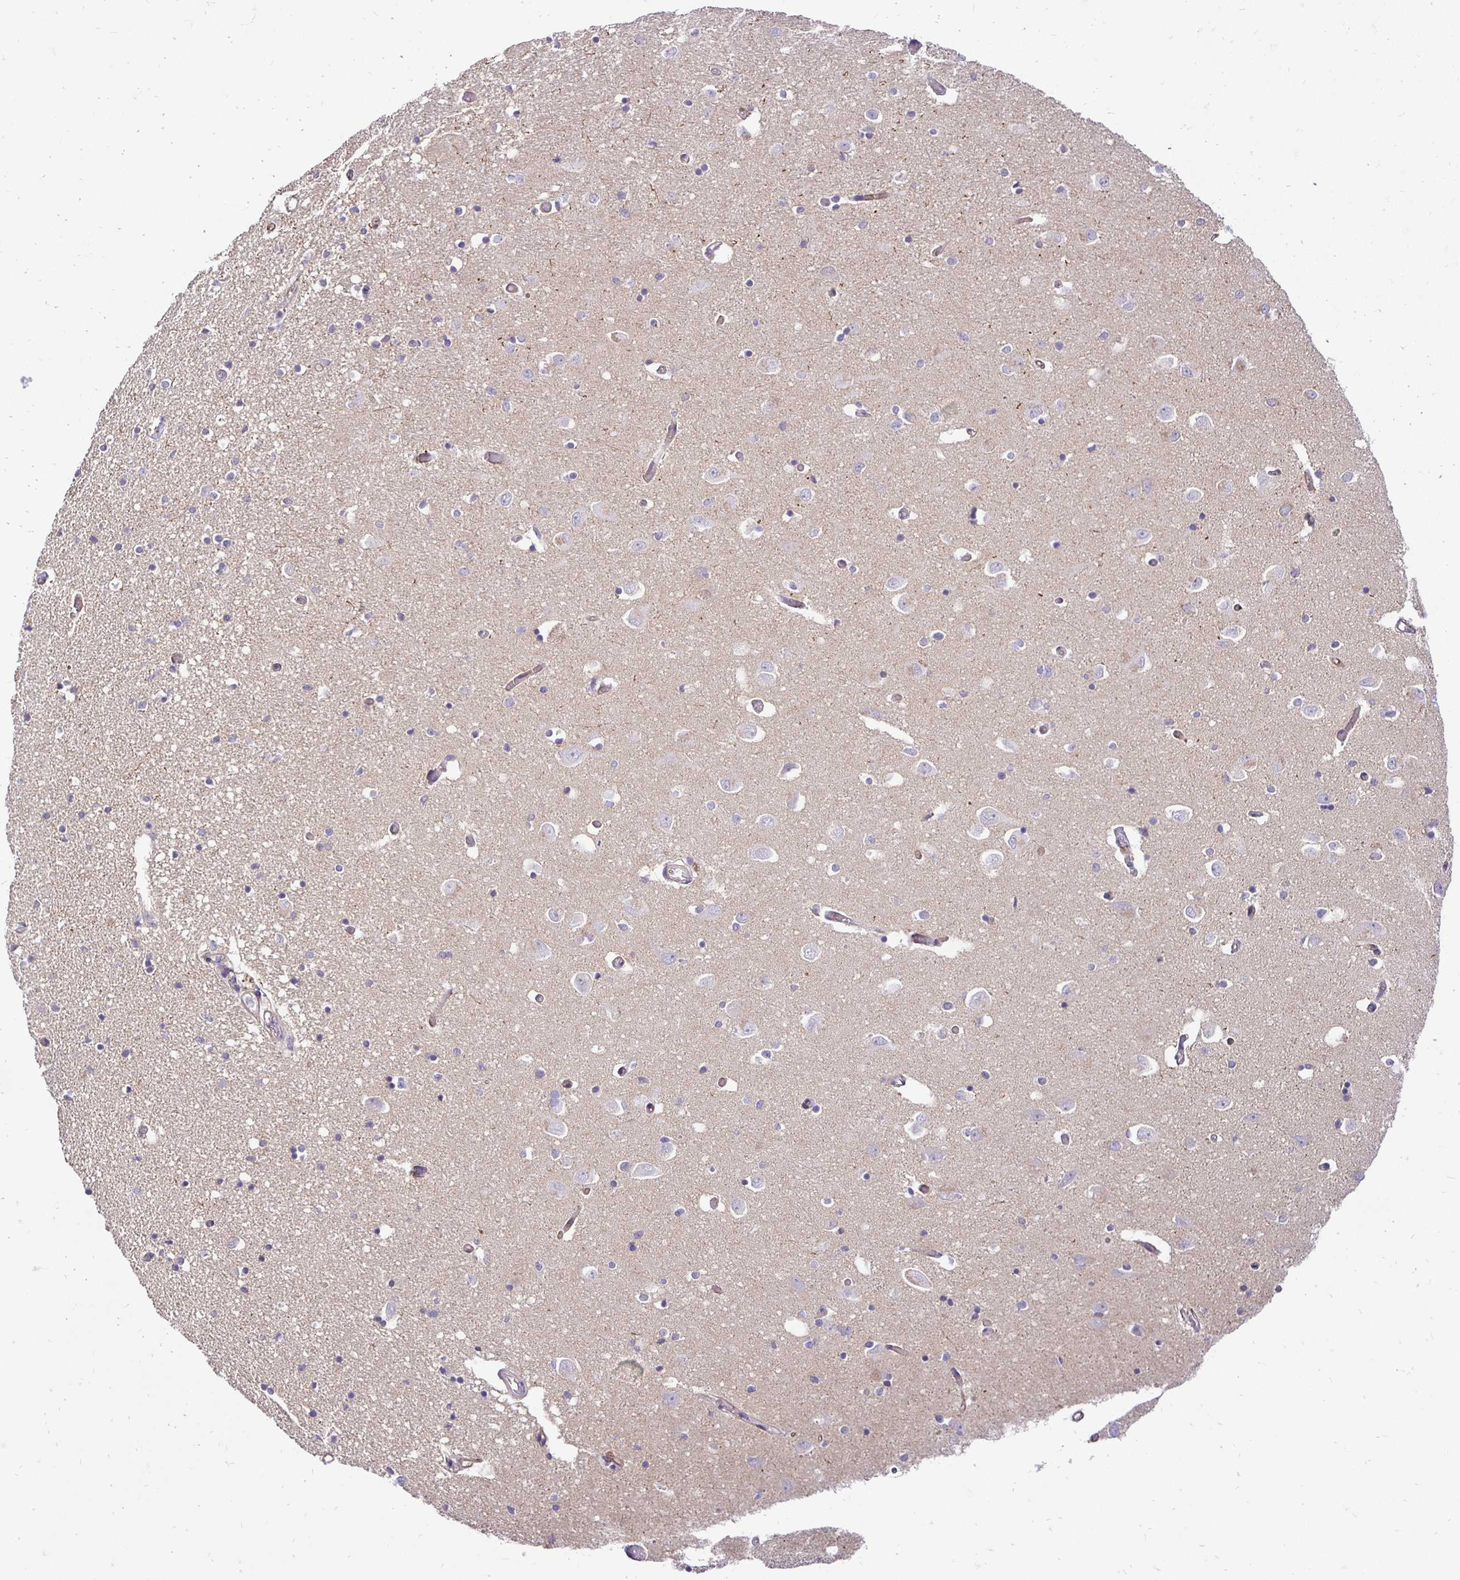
{"staining": {"intensity": "negative", "quantity": "none", "location": "none"}, "tissue": "caudate", "cell_type": "Glial cells", "image_type": "normal", "snomed": [{"axis": "morphology", "description": "Normal tissue, NOS"}, {"axis": "topography", "description": "Lateral ventricle wall"}, {"axis": "topography", "description": "Hippocampus"}], "caption": "There is no significant positivity in glial cells of caudate.", "gene": "SLC9A1", "patient": {"sex": "female", "age": 63}}